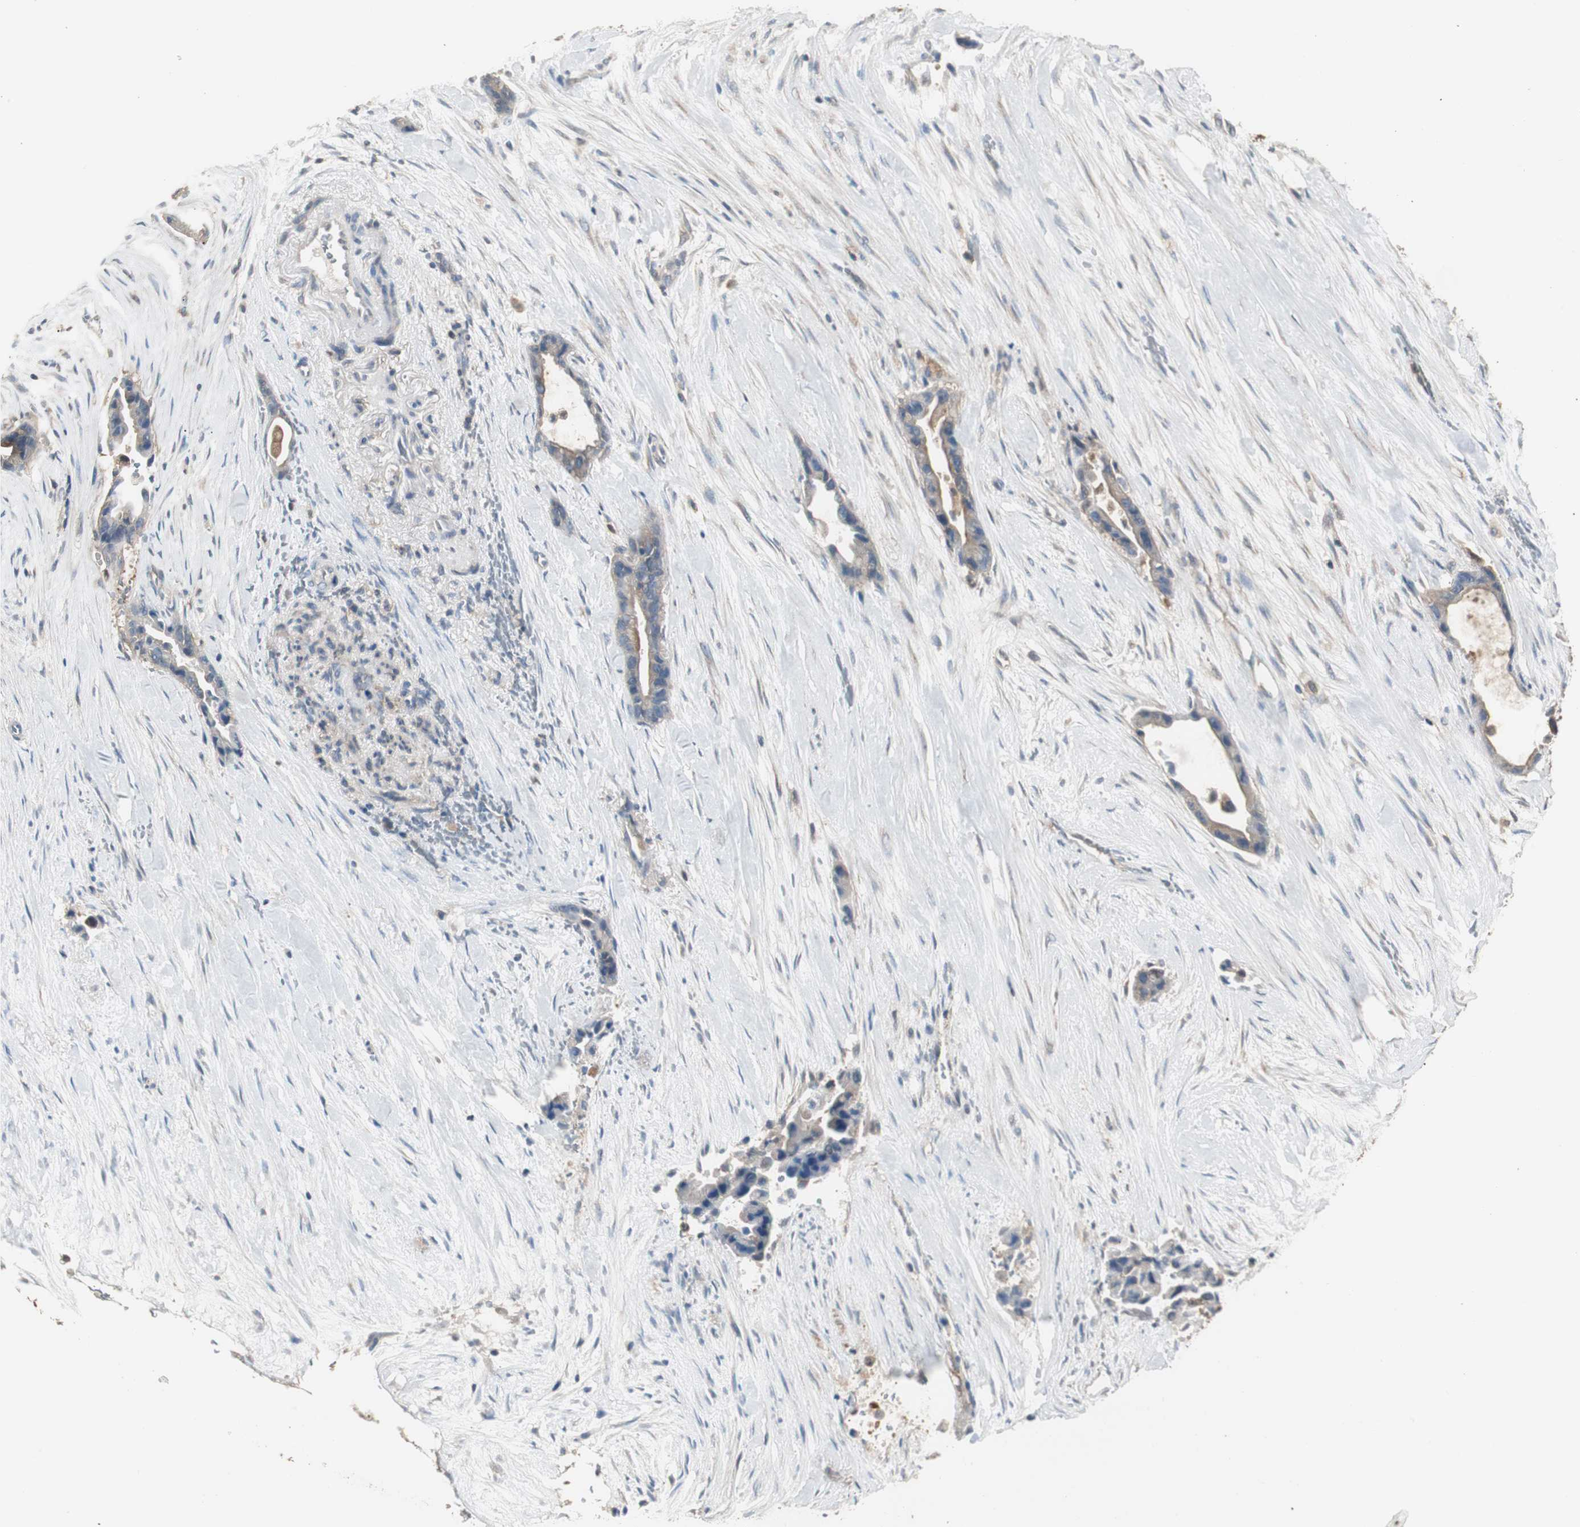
{"staining": {"intensity": "moderate", "quantity": "25%-75%", "location": "cytoplasmic/membranous"}, "tissue": "liver cancer", "cell_type": "Tumor cells", "image_type": "cancer", "snomed": [{"axis": "morphology", "description": "Cholangiocarcinoma"}, {"axis": "topography", "description": "Liver"}], "caption": "Brown immunohistochemical staining in liver cancer (cholangiocarcinoma) reveals moderate cytoplasmic/membranous expression in approximately 25%-75% of tumor cells.", "gene": "CAPNS1", "patient": {"sex": "female", "age": 55}}